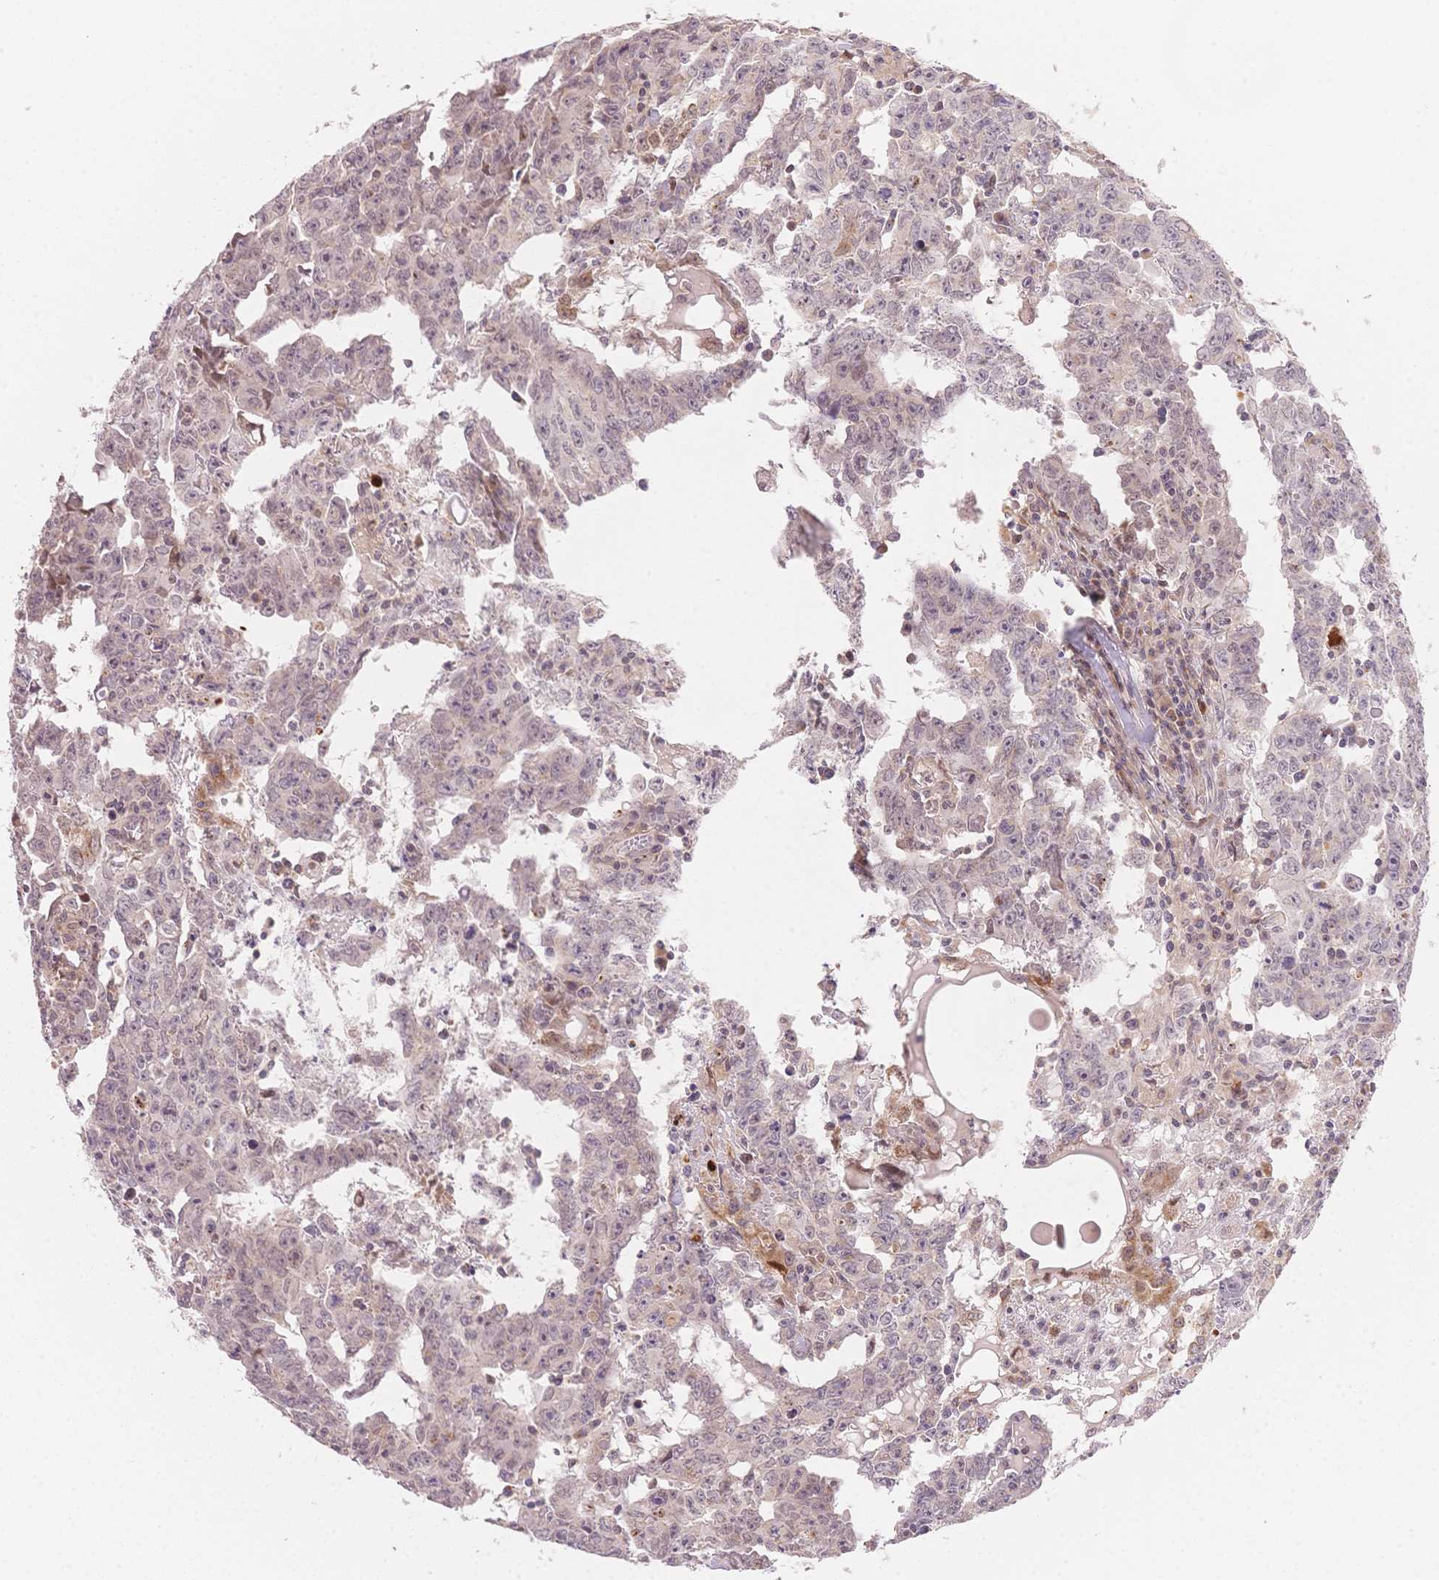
{"staining": {"intensity": "negative", "quantity": "none", "location": "none"}, "tissue": "testis cancer", "cell_type": "Tumor cells", "image_type": "cancer", "snomed": [{"axis": "morphology", "description": "Carcinoma, Embryonal, NOS"}, {"axis": "topography", "description": "Testis"}], "caption": "Immunohistochemistry (IHC) histopathology image of neoplastic tissue: testis cancer (embryonal carcinoma) stained with DAB shows no significant protein positivity in tumor cells.", "gene": "STK39", "patient": {"sex": "male", "age": 22}}